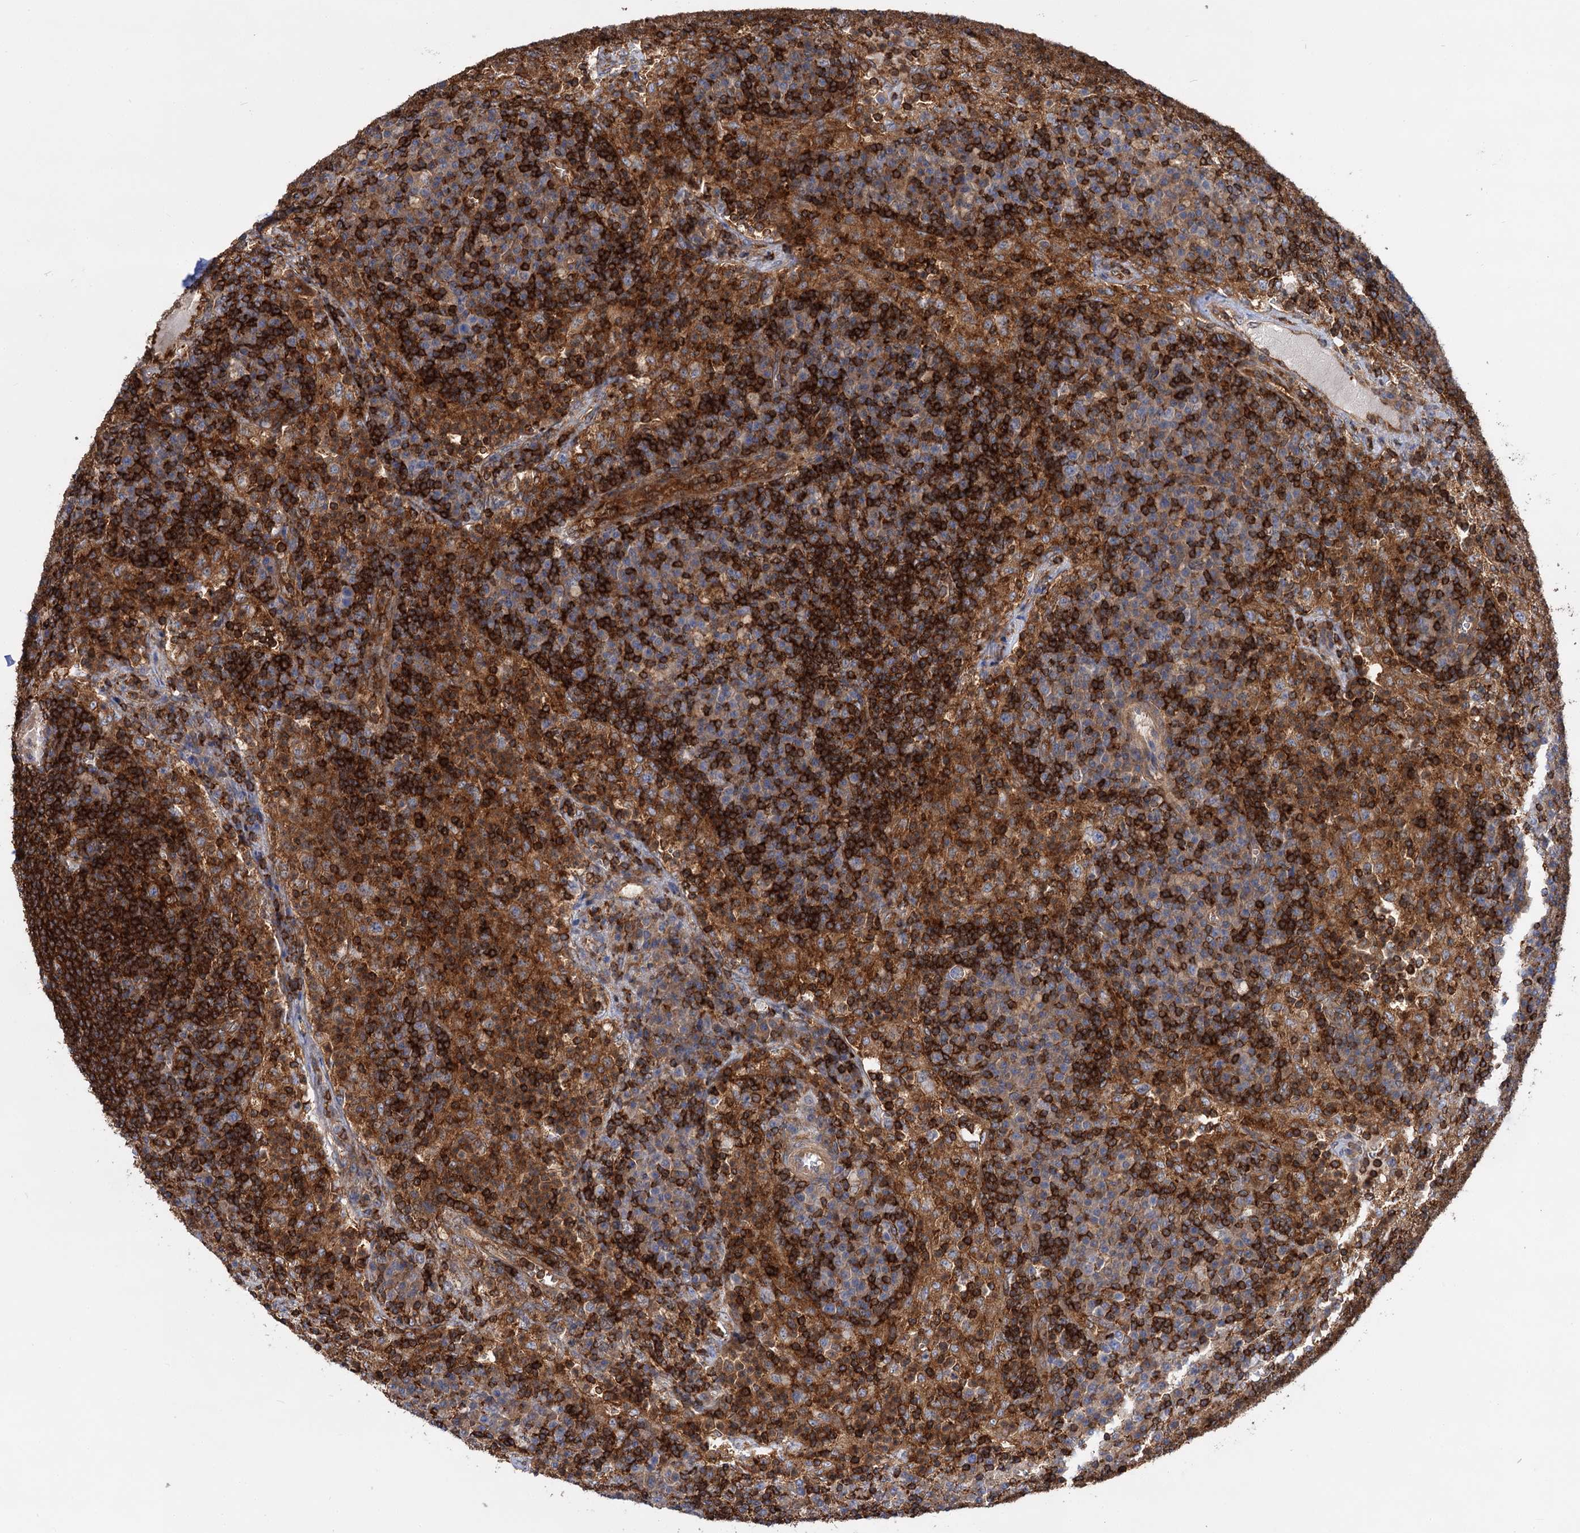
{"staining": {"intensity": "strong", "quantity": "25%-75%", "location": "cytoplasmic/membranous"}, "tissue": "lymph node", "cell_type": "Non-germinal center cells", "image_type": "normal", "snomed": [{"axis": "morphology", "description": "Normal tissue, NOS"}, {"axis": "topography", "description": "Lymph node"}], "caption": "The immunohistochemical stain labels strong cytoplasmic/membranous positivity in non-germinal center cells of unremarkable lymph node. Ihc stains the protein in brown and the nuclei are stained blue.", "gene": "PACS1", "patient": {"sex": "female", "age": 70}}